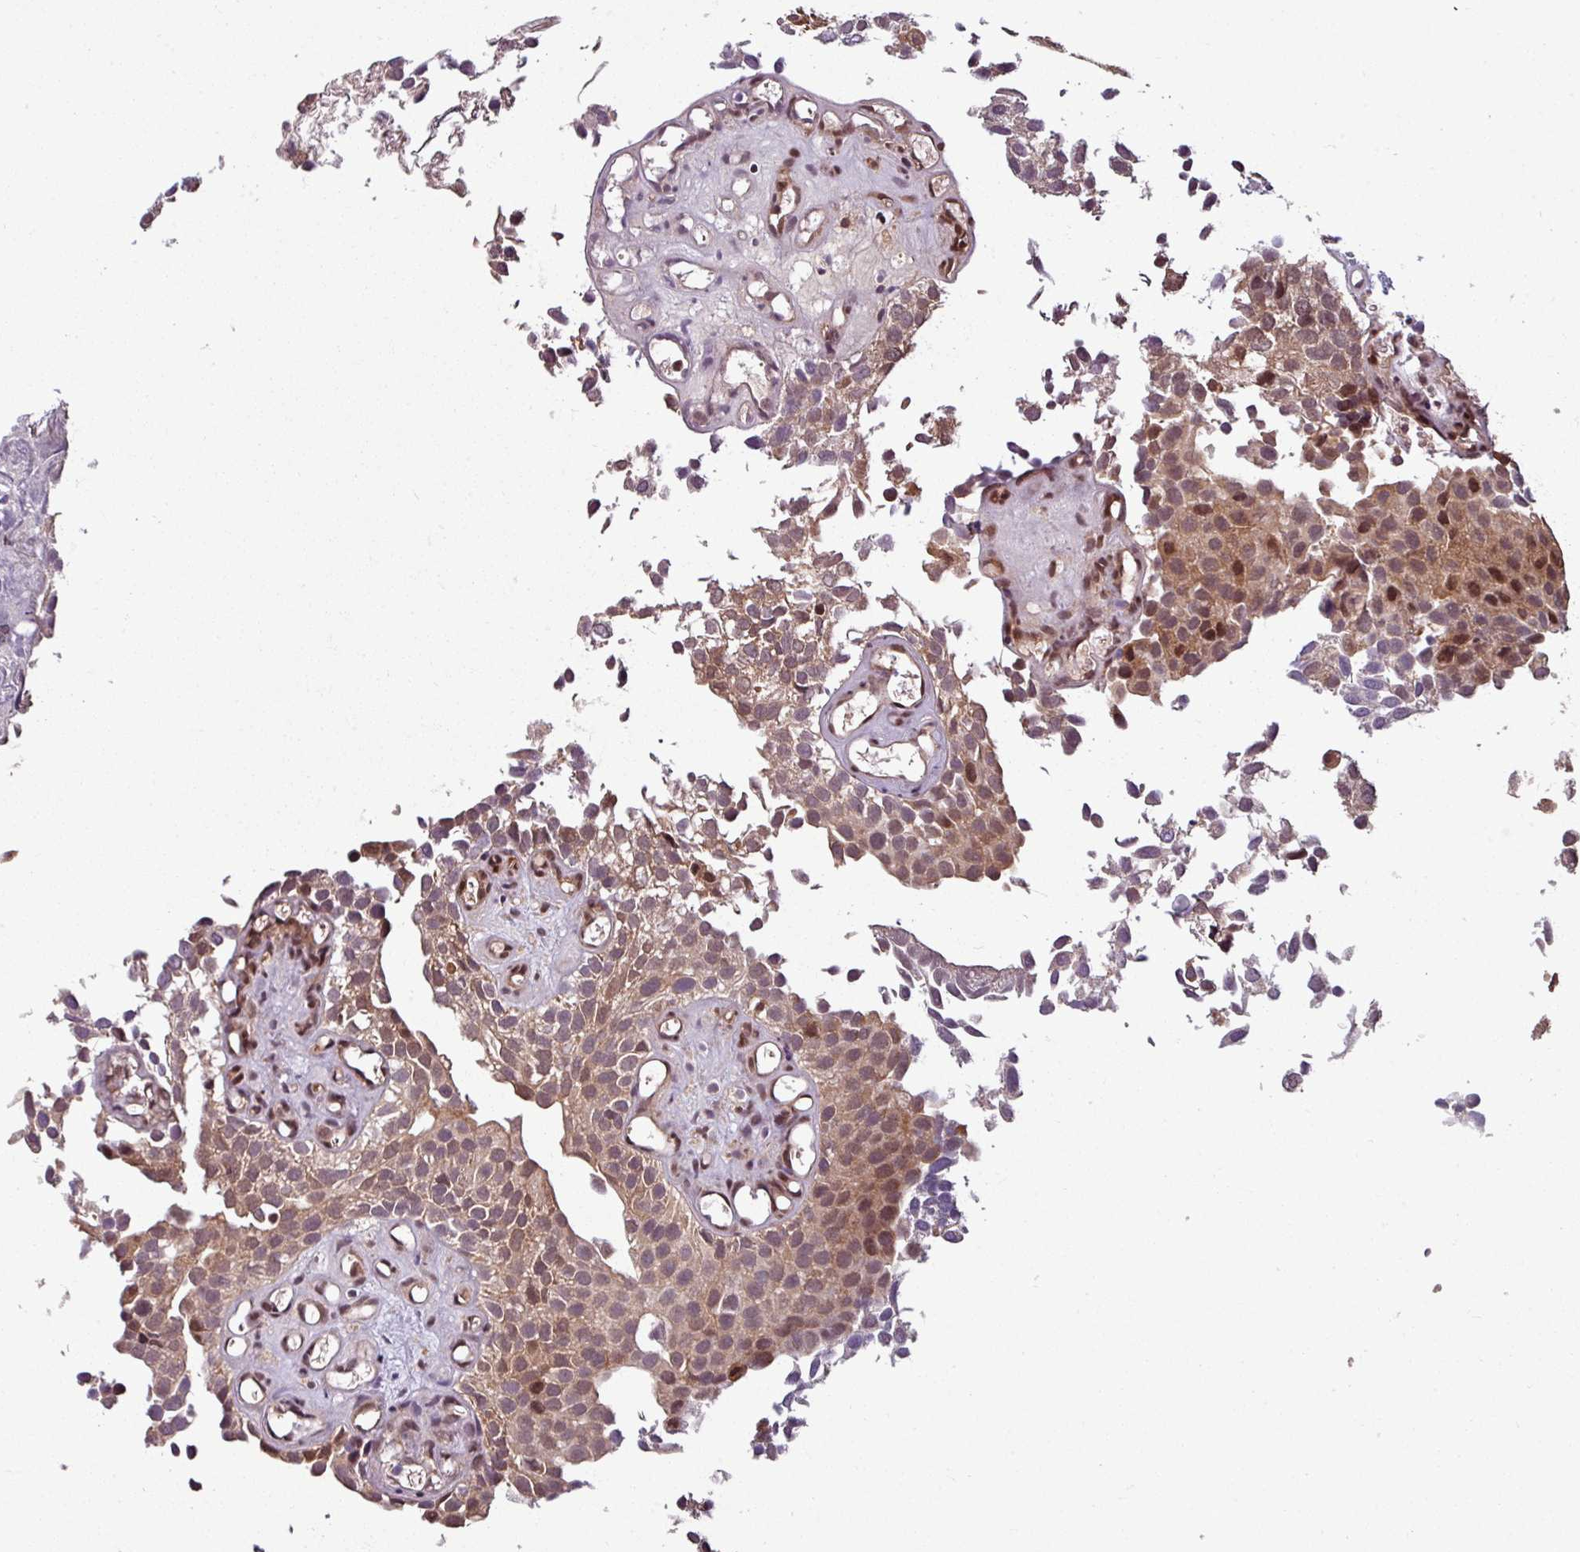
{"staining": {"intensity": "moderate", "quantity": "25%-75%", "location": "cytoplasmic/membranous,nuclear"}, "tissue": "urothelial cancer", "cell_type": "Tumor cells", "image_type": "cancer", "snomed": [{"axis": "morphology", "description": "Urothelial carcinoma, Low grade"}, {"axis": "topography", "description": "Urinary bladder"}], "caption": "There is medium levels of moderate cytoplasmic/membranous and nuclear expression in tumor cells of urothelial carcinoma (low-grade), as demonstrated by immunohistochemical staining (brown color).", "gene": "KCTD11", "patient": {"sex": "male", "age": 88}}